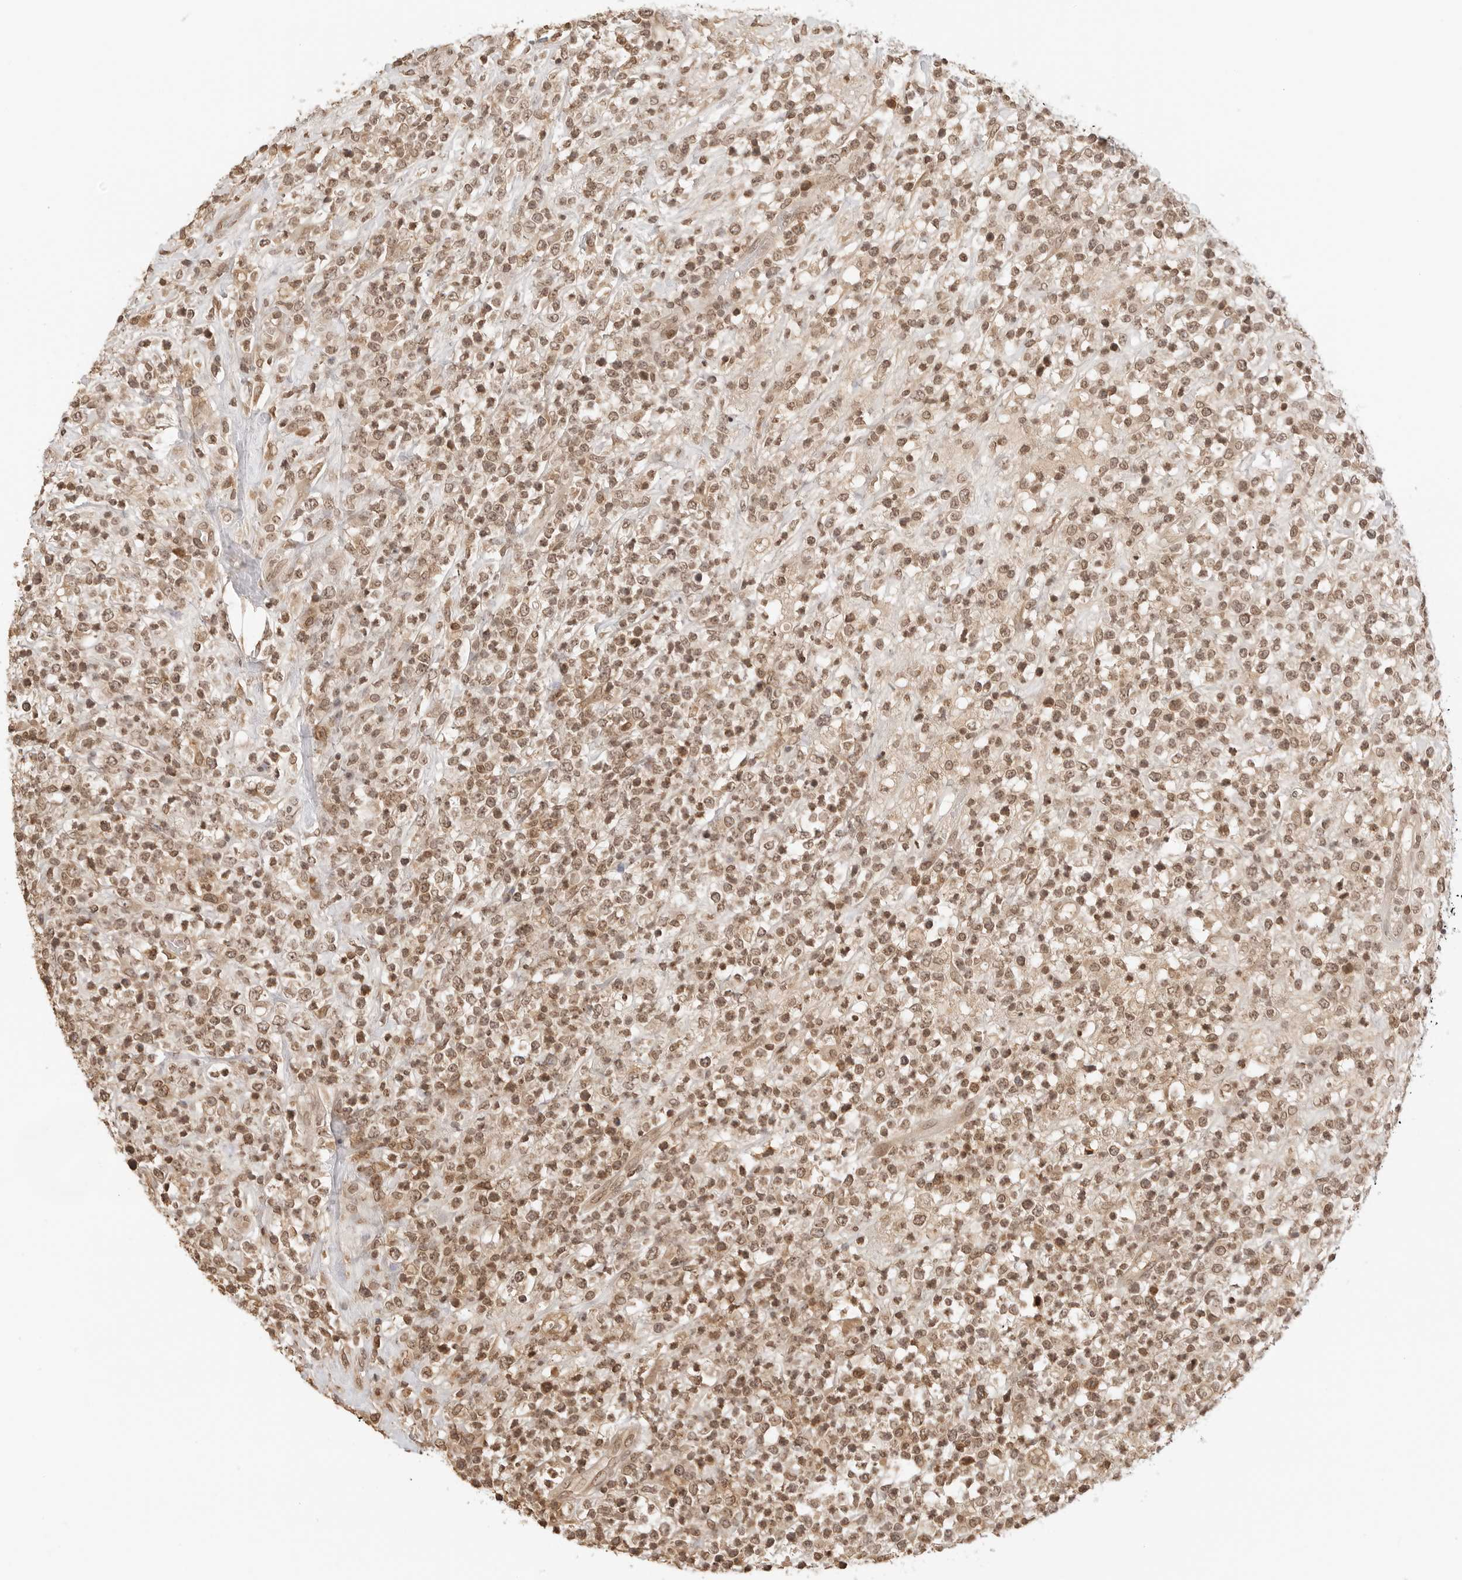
{"staining": {"intensity": "moderate", "quantity": ">75%", "location": "cytoplasmic/membranous,nuclear"}, "tissue": "lymphoma", "cell_type": "Tumor cells", "image_type": "cancer", "snomed": [{"axis": "morphology", "description": "Malignant lymphoma, non-Hodgkin's type, High grade"}, {"axis": "topography", "description": "Colon"}], "caption": "Immunohistochemistry (IHC) (DAB) staining of human high-grade malignant lymphoma, non-Hodgkin's type reveals moderate cytoplasmic/membranous and nuclear protein expression in approximately >75% of tumor cells.", "gene": "POLH", "patient": {"sex": "female", "age": 53}}